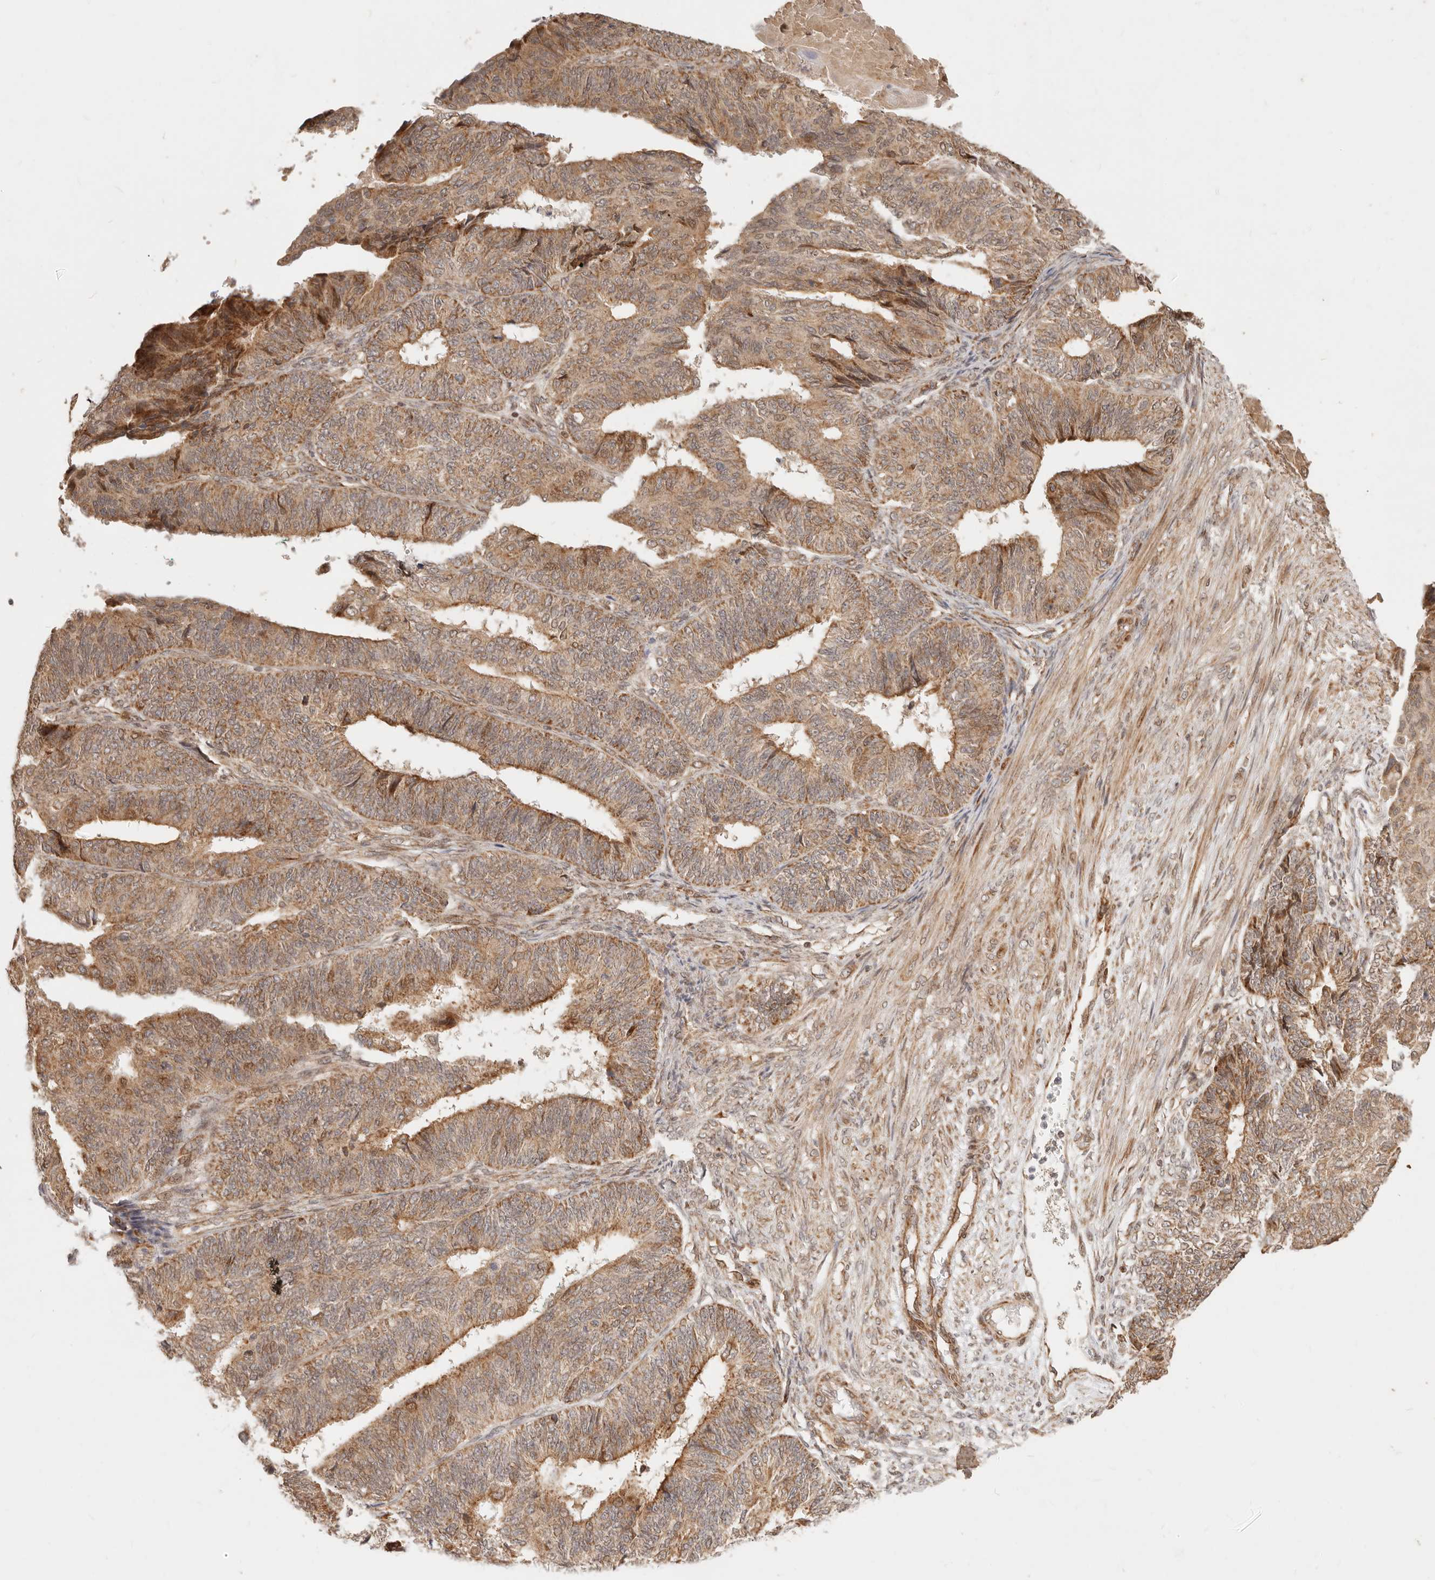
{"staining": {"intensity": "moderate", "quantity": ">75%", "location": "cytoplasmic/membranous"}, "tissue": "endometrial cancer", "cell_type": "Tumor cells", "image_type": "cancer", "snomed": [{"axis": "morphology", "description": "Adenocarcinoma, NOS"}, {"axis": "topography", "description": "Endometrium"}], "caption": "High-power microscopy captured an immunohistochemistry (IHC) image of endometrial cancer, revealing moderate cytoplasmic/membranous expression in approximately >75% of tumor cells.", "gene": "TIMM17A", "patient": {"sex": "female", "age": 32}}